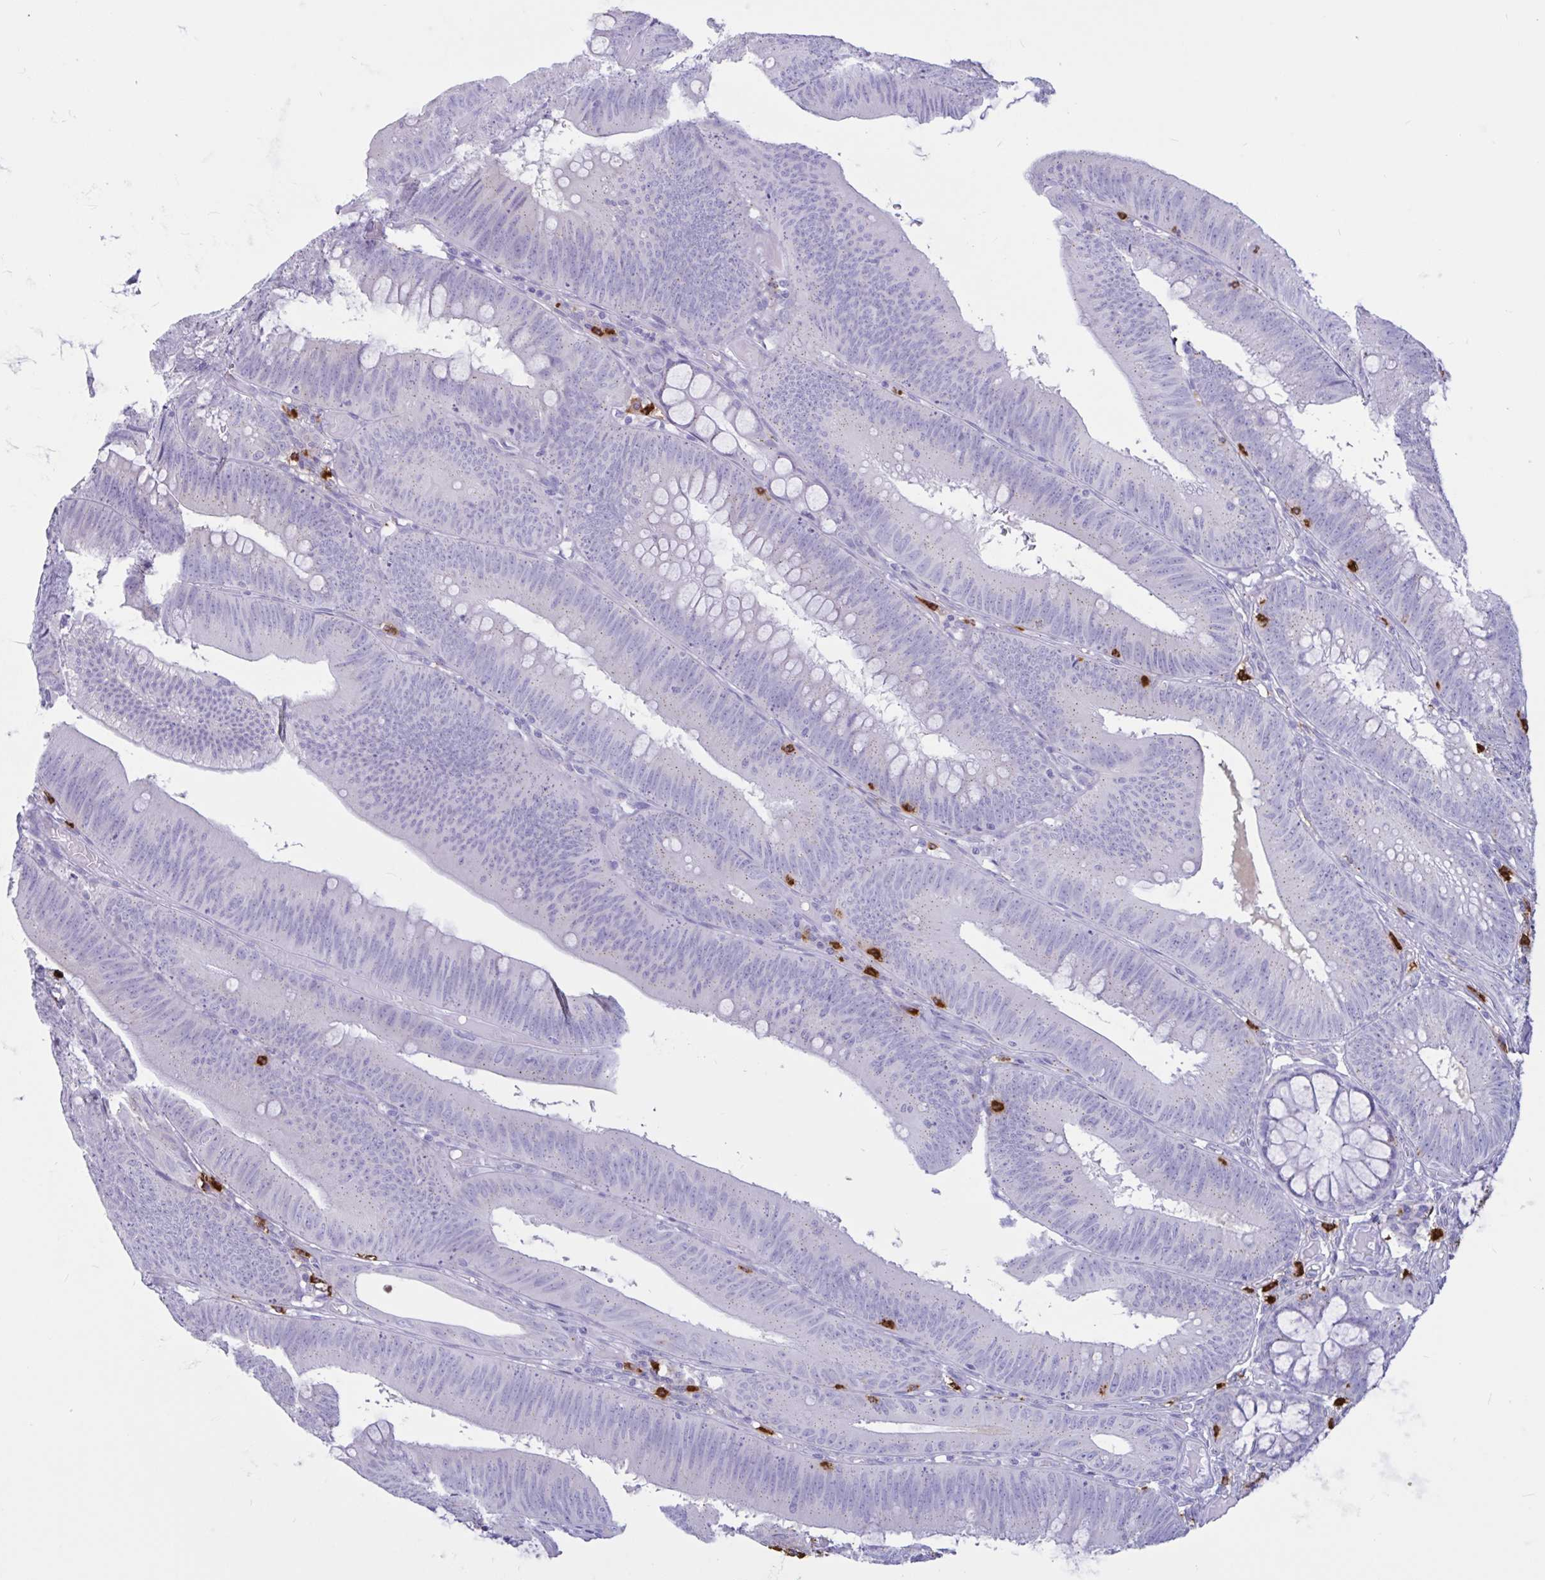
{"staining": {"intensity": "weak", "quantity": "25%-75%", "location": "cytoplasmic/membranous"}, "tissue": "colorectal cancer", "cell_type": "Tumor cells", "image_type": "cancer", "snomed": [{"axis": "morphology", "description": "Adenocarcinoma, NOS"}, {"axis": "topography", "description": "Colon"}], "caption": "Immunohistochemical staining of colorectal cancer reveals low levels of weak cytoplasmic/membranous protein staining in approximately 25%-75% of tumor cells. The protein of interest is shown in brown color, while the nuclei are stained blue.", "gene": "RNASE3", "patient": {"sex": "male", "age": 84}}